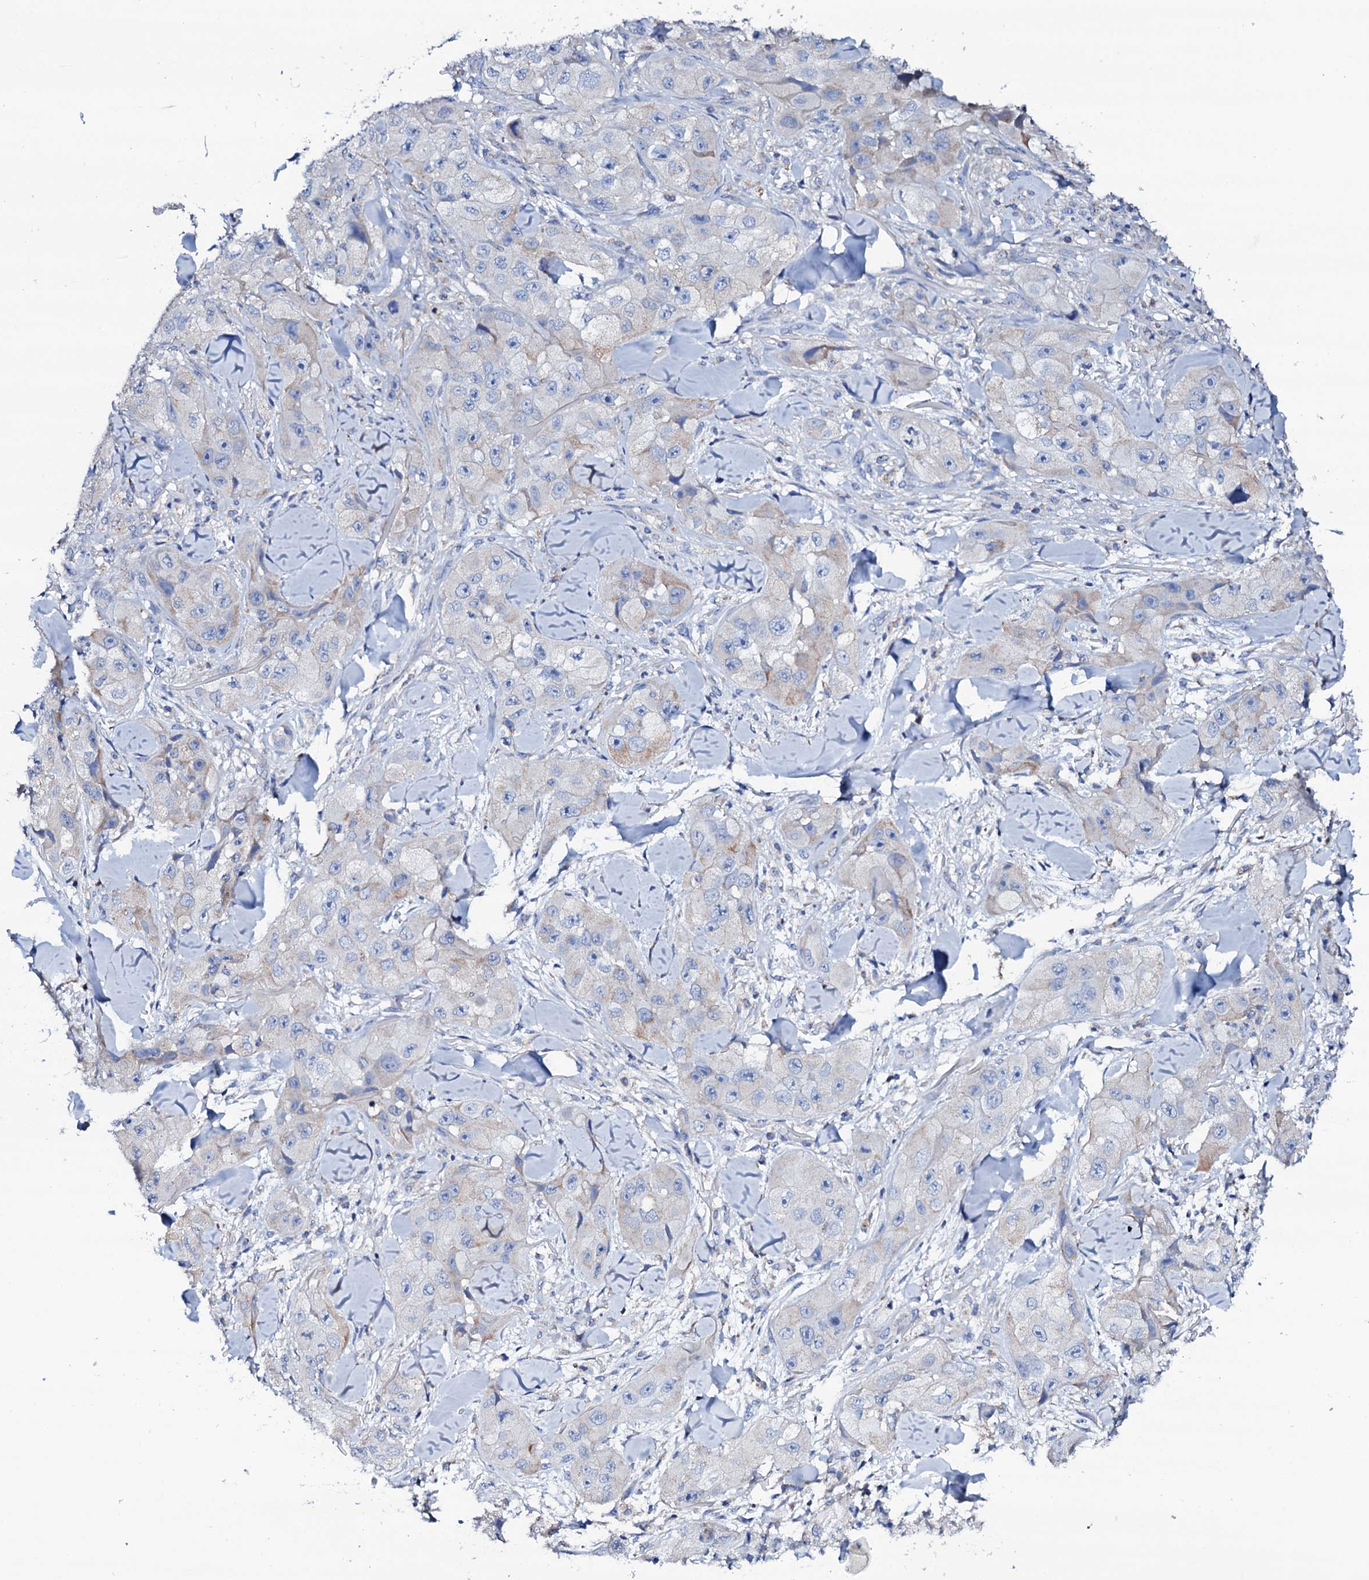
{"staining": {"intensity": "weak", "quantity": "<25%", "location": "cytoplasmic/membranous"}, "tissue": "skin cancer", "cell_type": "Tumor cells", "image_type": "cancer", "snomed": [{"axis": "morphology", "description": "Squamous cell carcinoma, NOS"}, {"axis": "topography", "description": "Skin"}, {"axis": "topography", "description": "Subcutis"}], "caption": "Tumor cells show no significant expression in squamous cell carcinoma (skin). (DAB immunohistochemistry (IHC), high magnification).", "gene": "TCAF2", "patient": {"sex": "male", "age": 73}}